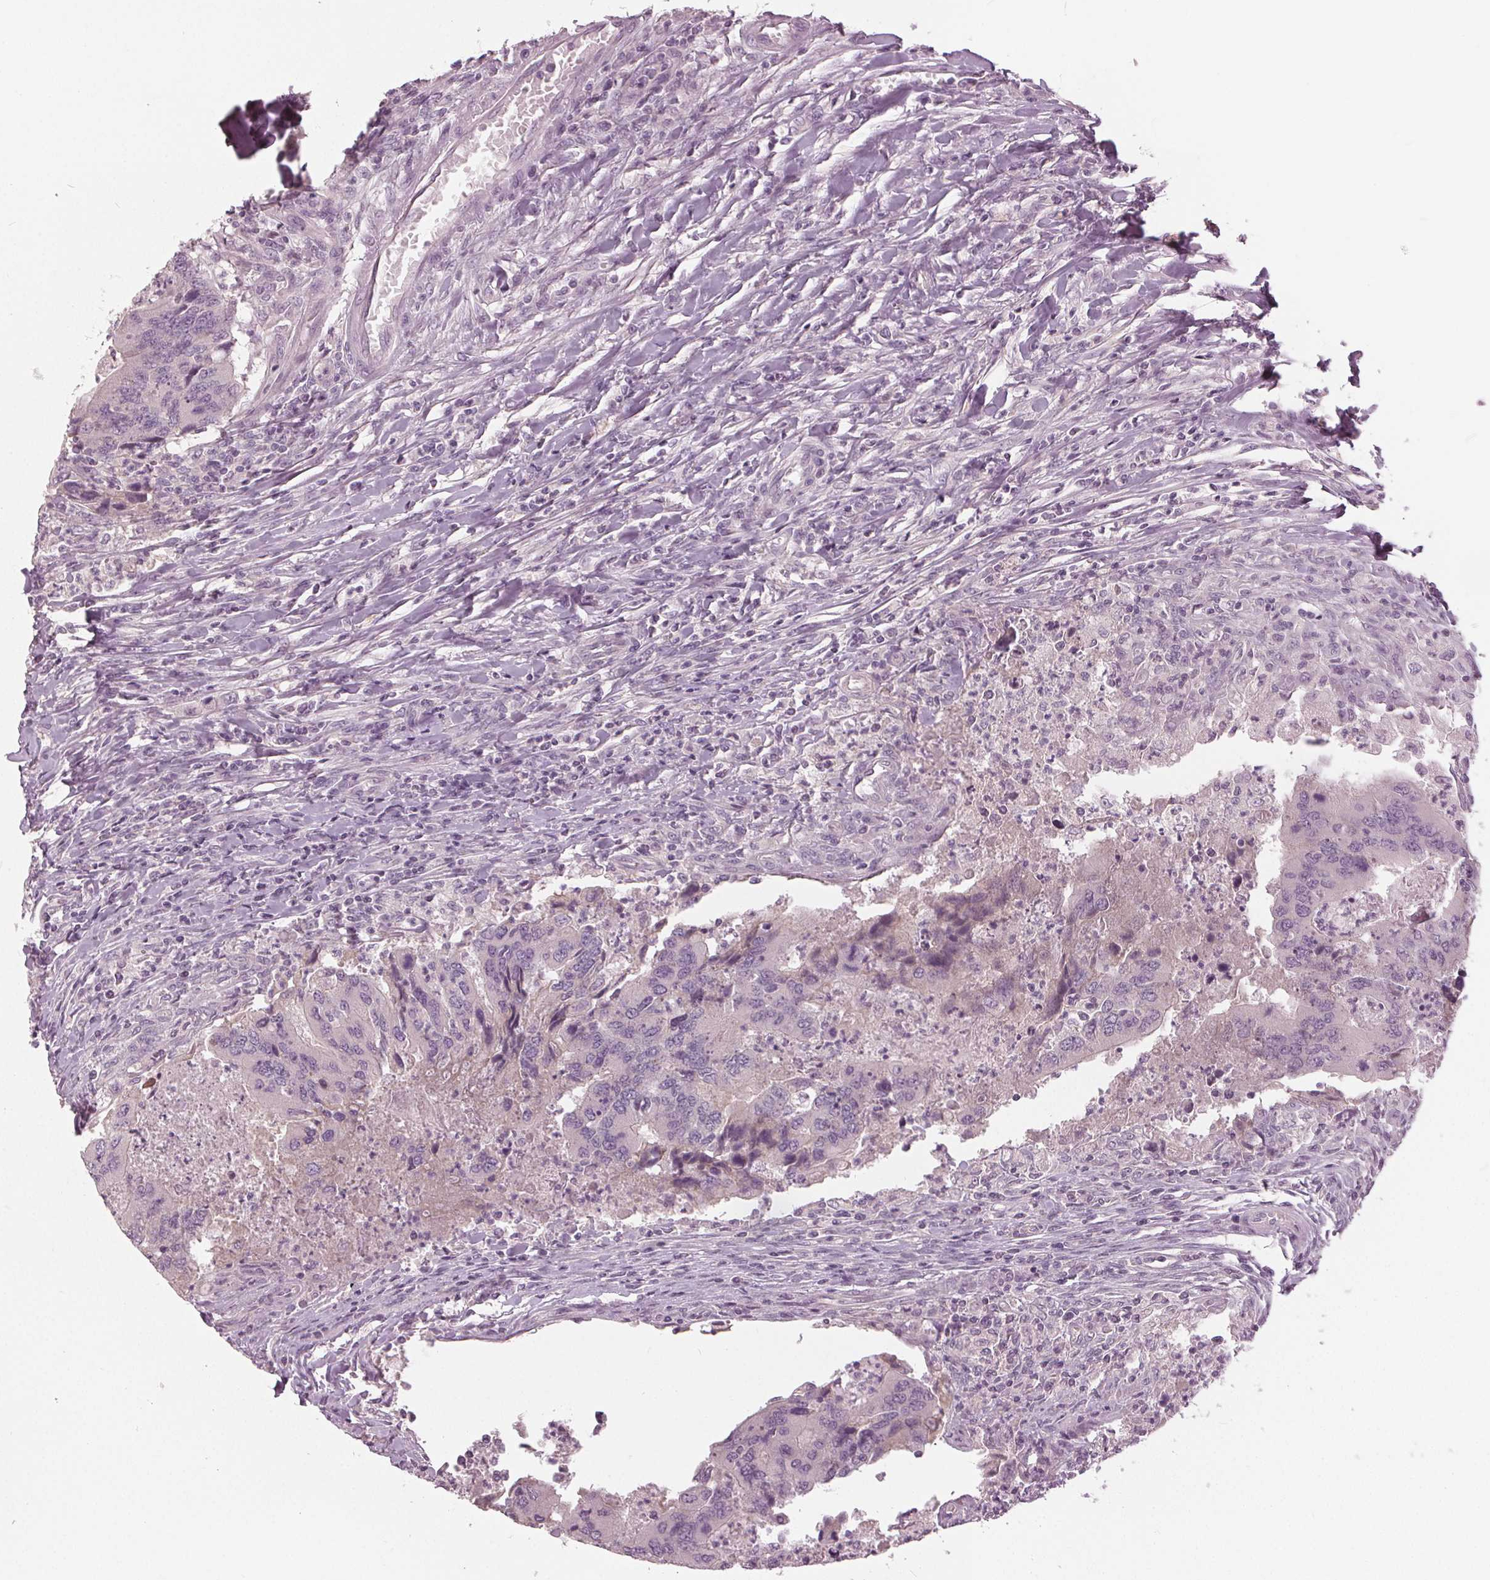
{"staining": {"intensity": "negative", "quantity": "none", "location": "none"}, "tissue": "colorectal cancer", "cell_type": "Tumor cells", "image_type": "cancer", "snomed": [{"axis": "morphology", "description": "Adenocarcinoma, NOS"}, {"axis": "topography", "description": "Colon"}], "caption": "The micrograph exhibits no staining of tumor cells in adenocarcinoma (colorectal).", "gene": "KLK13", "patient": {"sex": "female", "age": 67}}